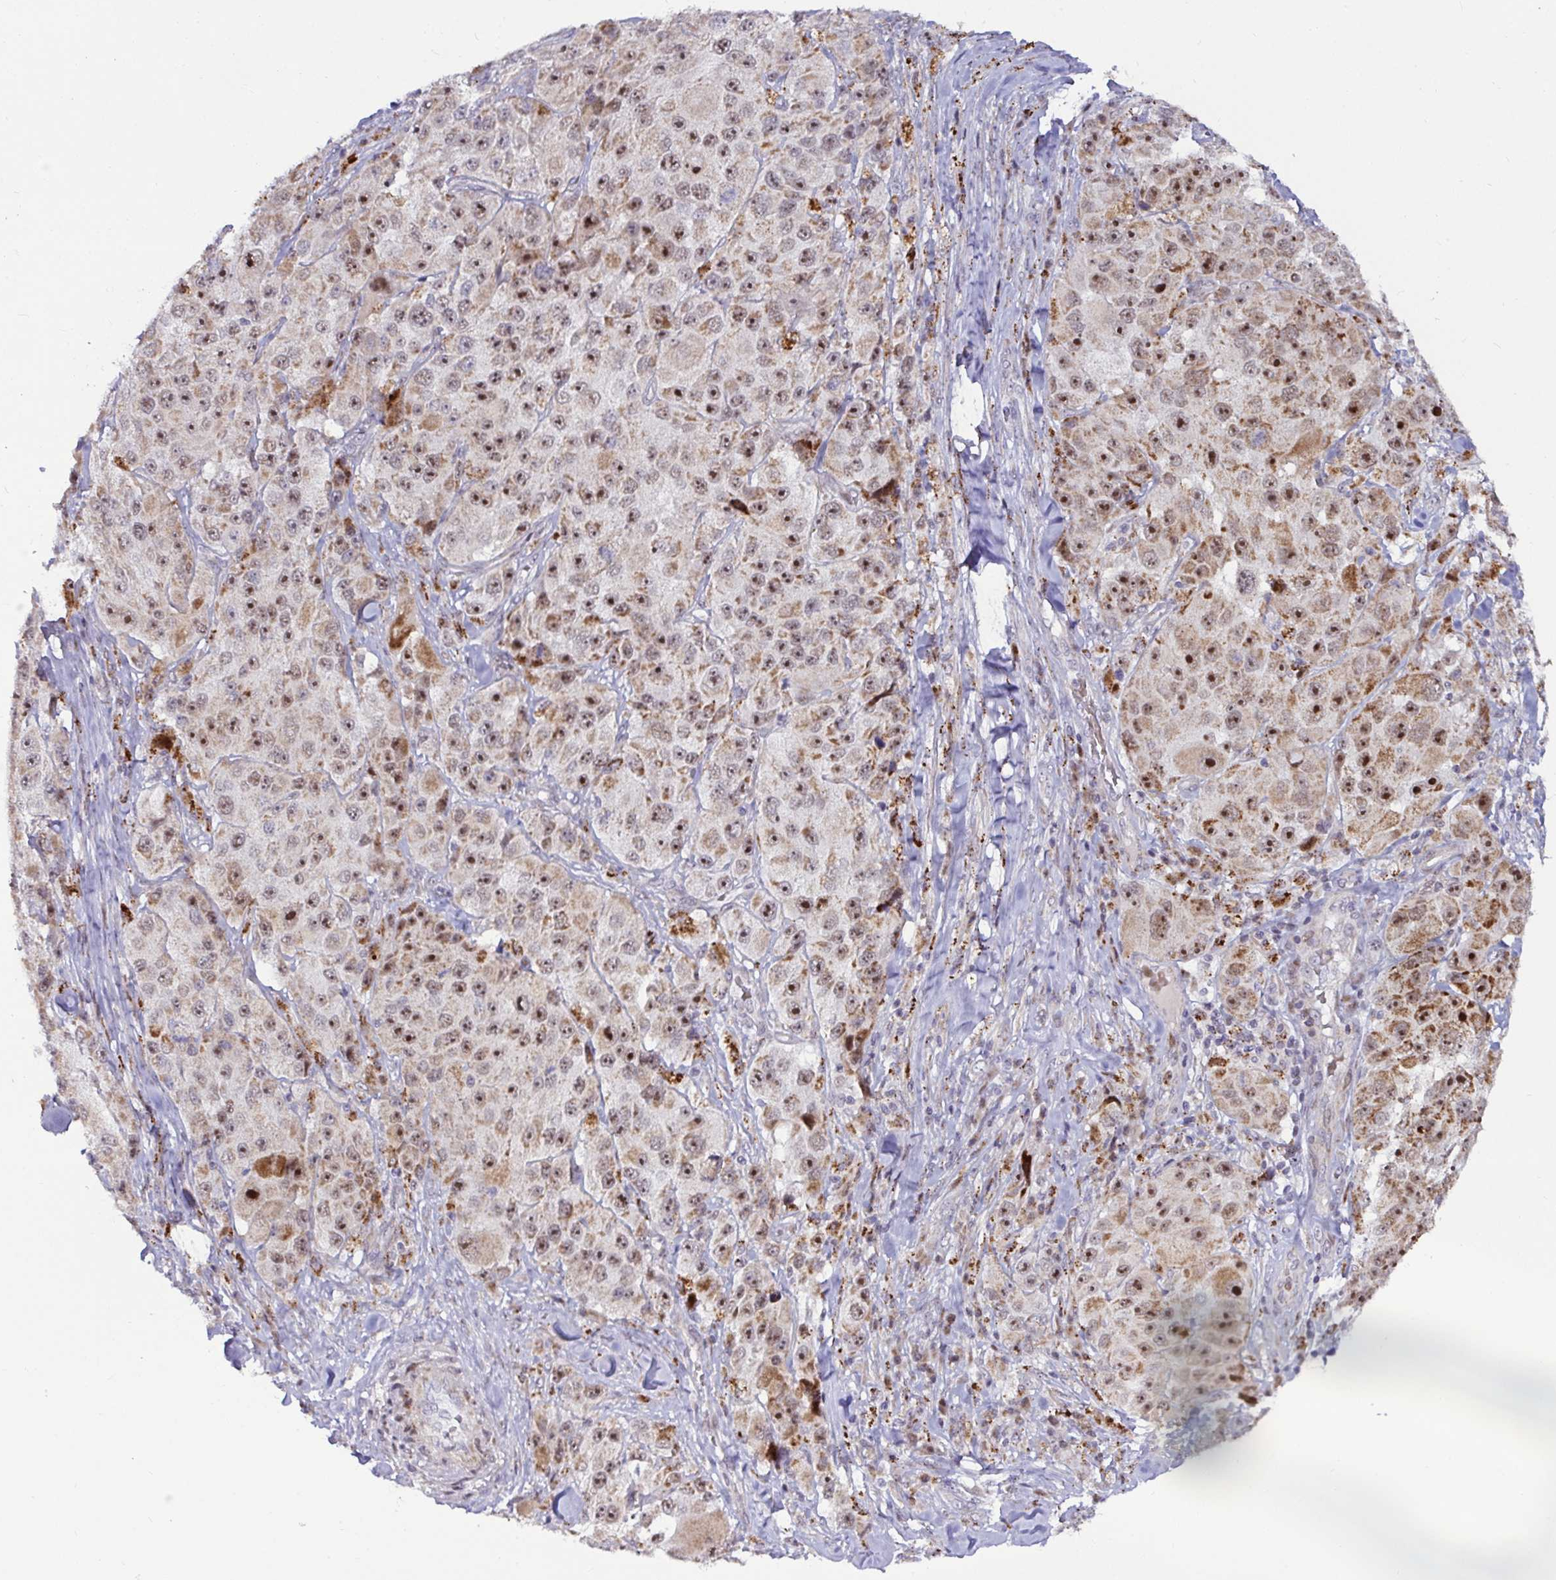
{"staining": {"intensity": "moderate", "quantity": ">75%", "location": "cytoplasmic/membranous,nuclear"}, "tissue": "melanoma", "cell_type": "Tumor cells", "image_type": "cancer", "snomed": [{"axis": "morphology", "description": "Malignant melanoma, Metastatic site"}, {"axis": "topography", "description": "Lymph node"}], "caption": "An IHC histopathology image of neoplastic tissue is shown. Protein staining in brown shows moderate cytoplasmic/membranous and nuclear positivity in malignant melanoma (metastatic site) within tumor cells.", "gene": "DZIP1", "patient": {"sex": "male", "age": 62}}